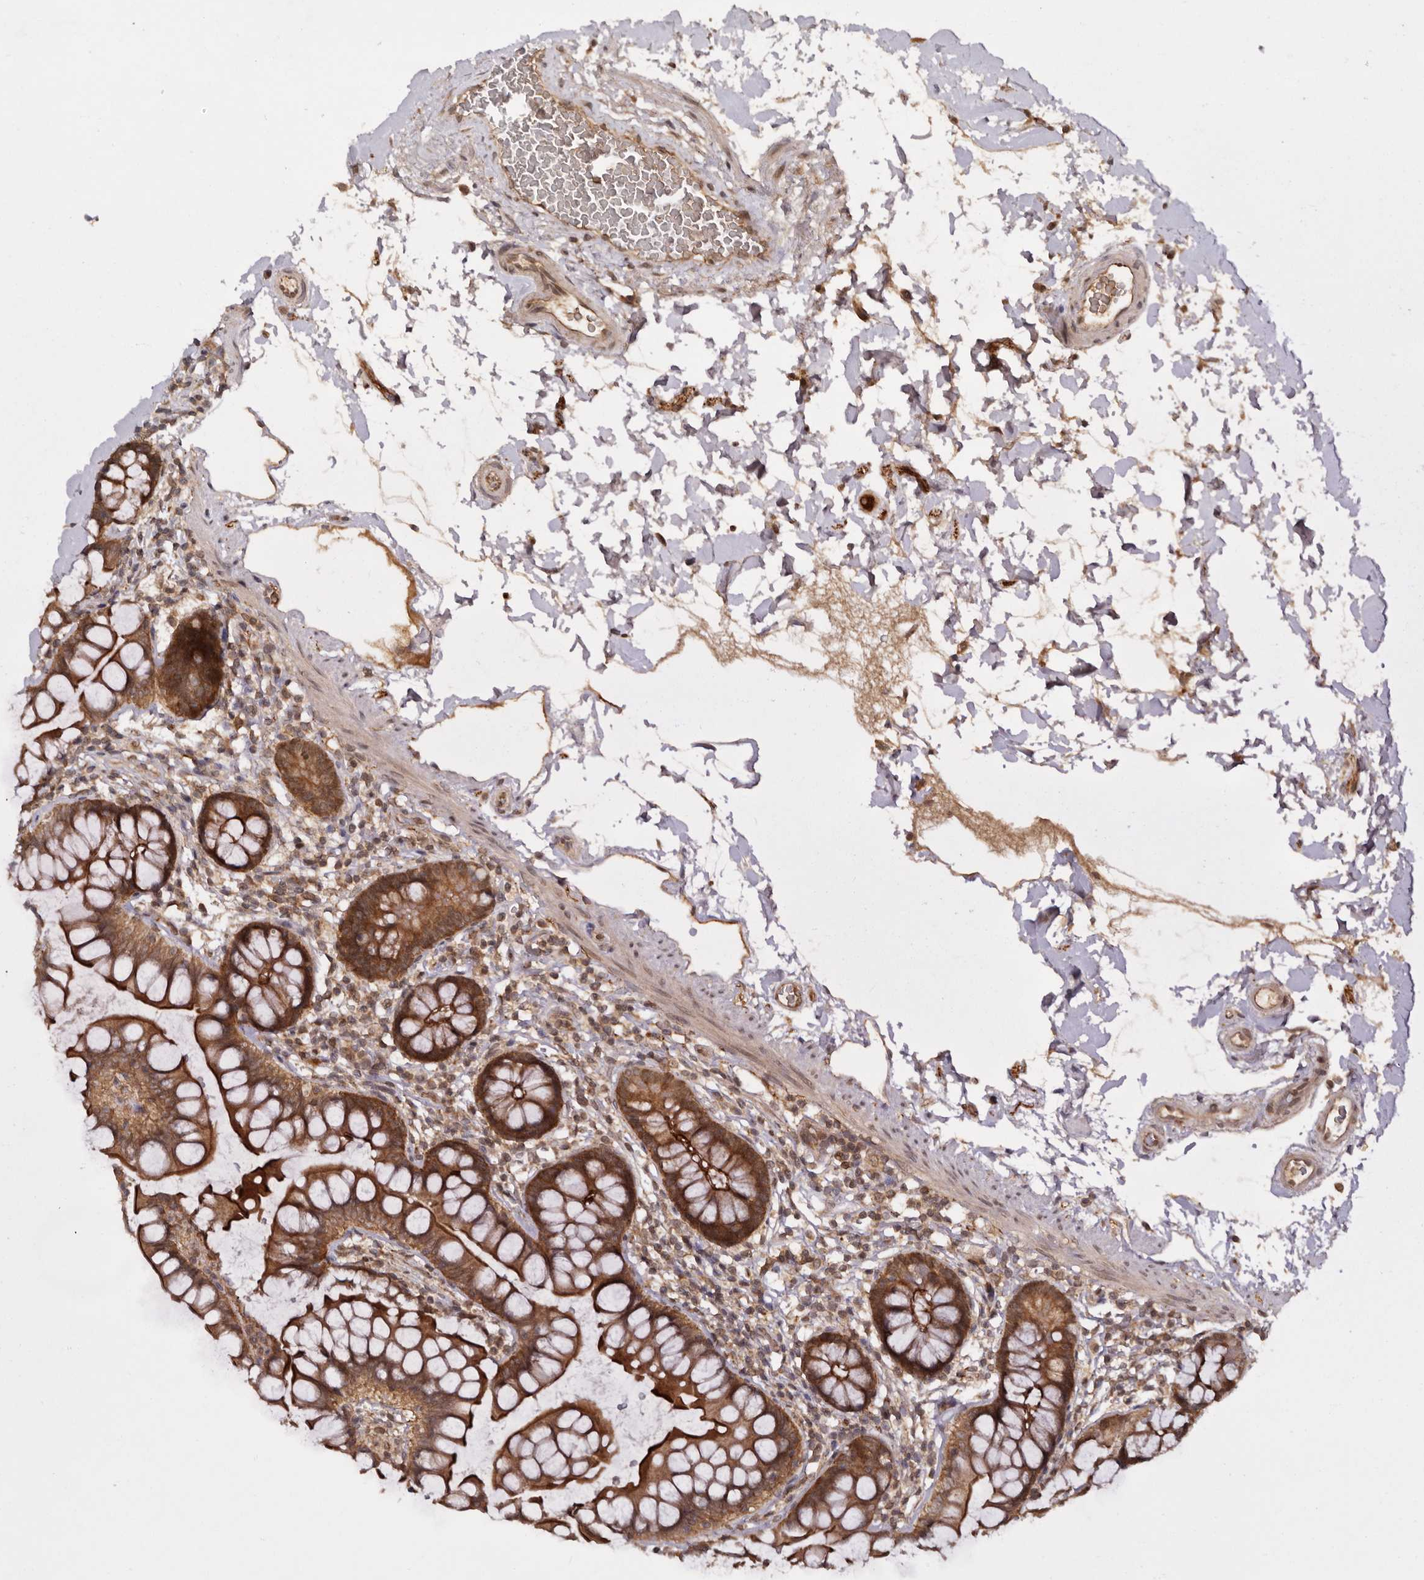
{"staining": {"intensity": "strong", "quantity": ">75%", "location": "cytoplasmic/membranous"}, "tissue": "small intestine", "cell_type": "Glandular cells", "image_type": "normal", "snomed": [{"axis": "morphology", "description": "Normal tissue, NOS"}, {"axis": "topography", "description": "Small intestine"}], "caption": "Immunohistochemical staining of normal human small intestine displays strong cytoplasmic/membranous protein positivity in approximately >75% of glandular cells. Immunohistochemistry (ihc) stains the protein of interest in brown and the nuclei are stained blue.", "gene": "TARS2", "patient": {"sex": "female", "age": 84}}